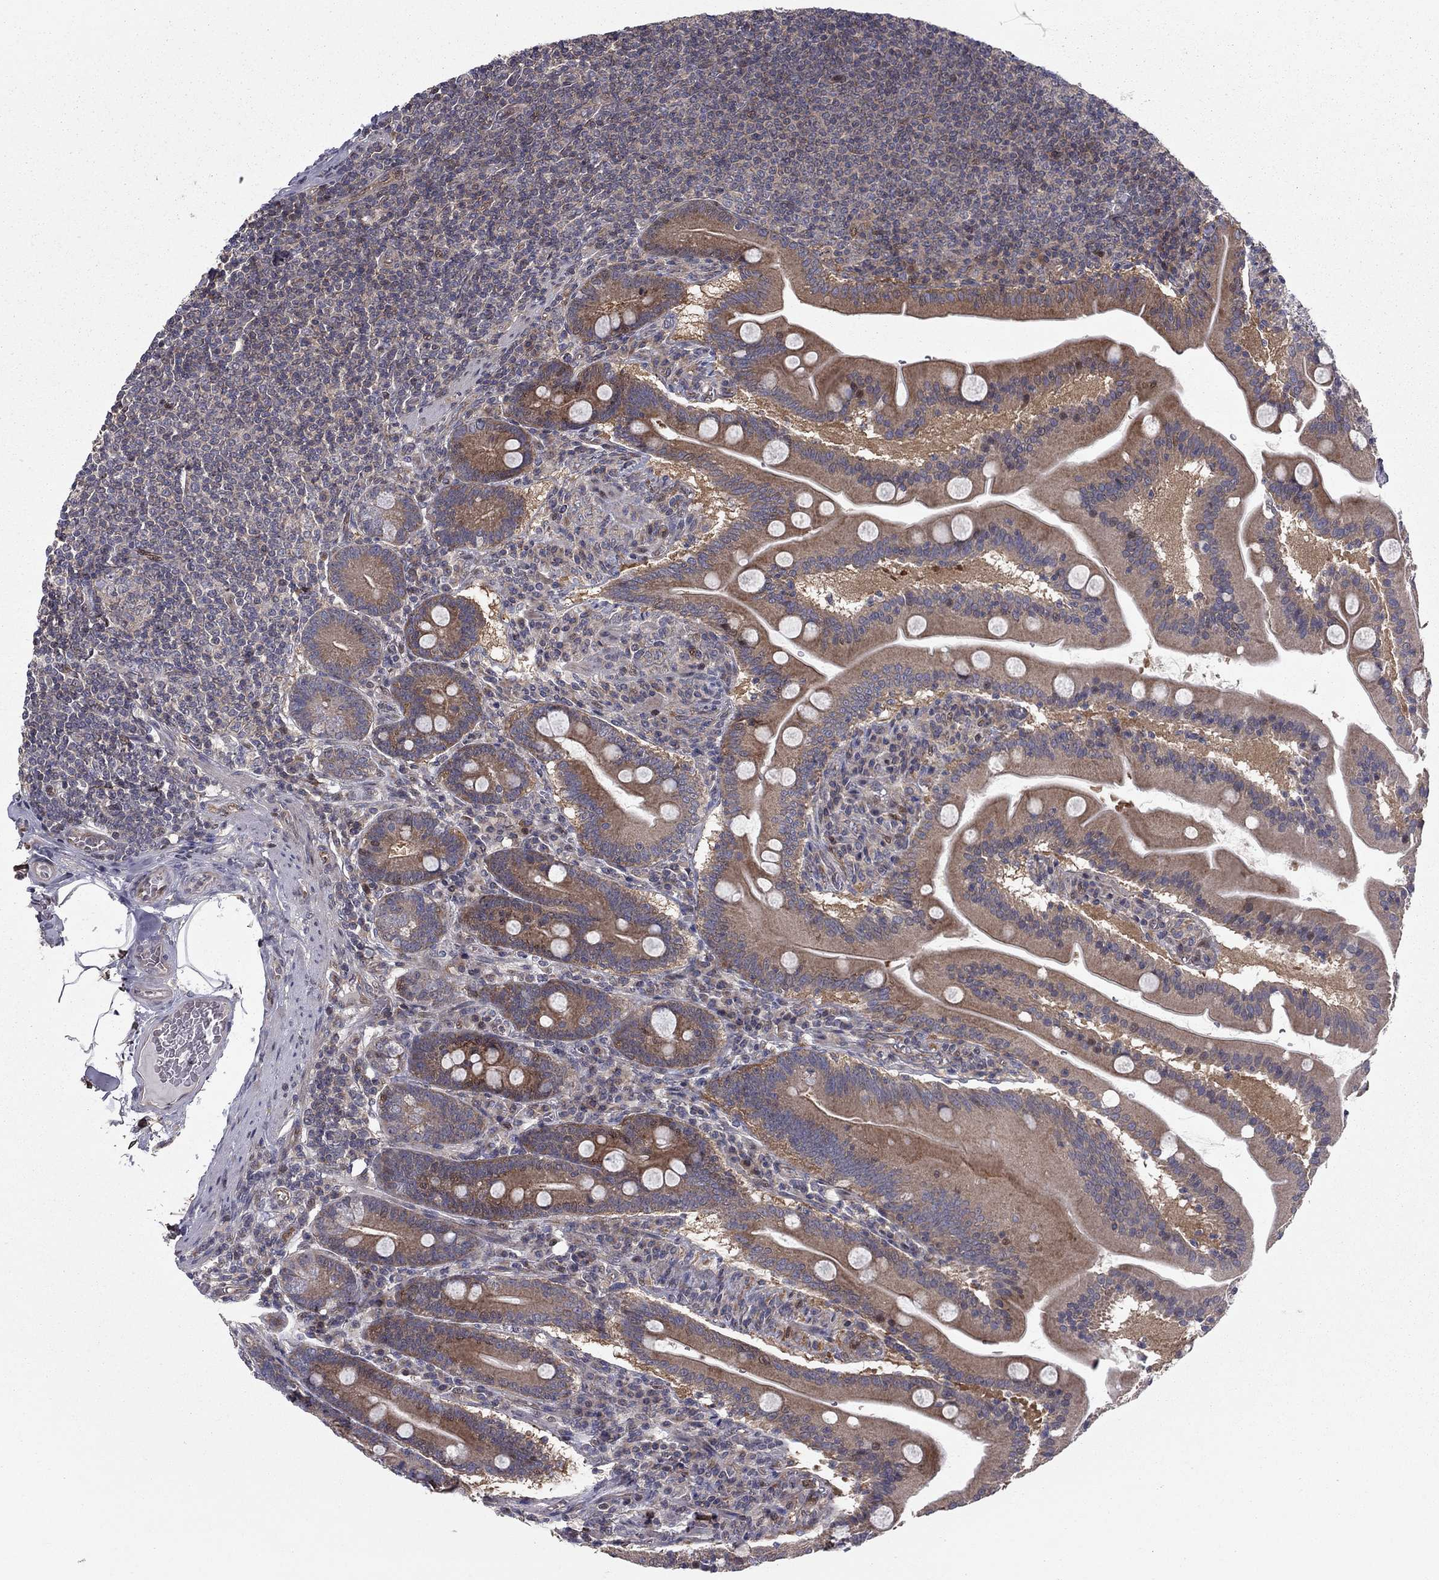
{"staining": {"intensity": "moderate", "quantity": ">75%", "location": "cytoplasmic/membranous"}, "tissue": "small intestine", "cell_type": "Glandular cells", "image_type": "normal", "snomed": [{"axis": "morphology", "description": "Normal tissue, NOS"}, {"axis": "topography", "description": "Small intestine"}], "caption": "This image reveals unremarkable small intestine stained with immunohistochemistry to label a protein in brown. The cytoplasmic/membranous of glandular cells show moderate positivity for the protein. Nuclei are counter-stained blue.", "gene": "DUSP7", "patient": {"sex": "male", "age": 37}}